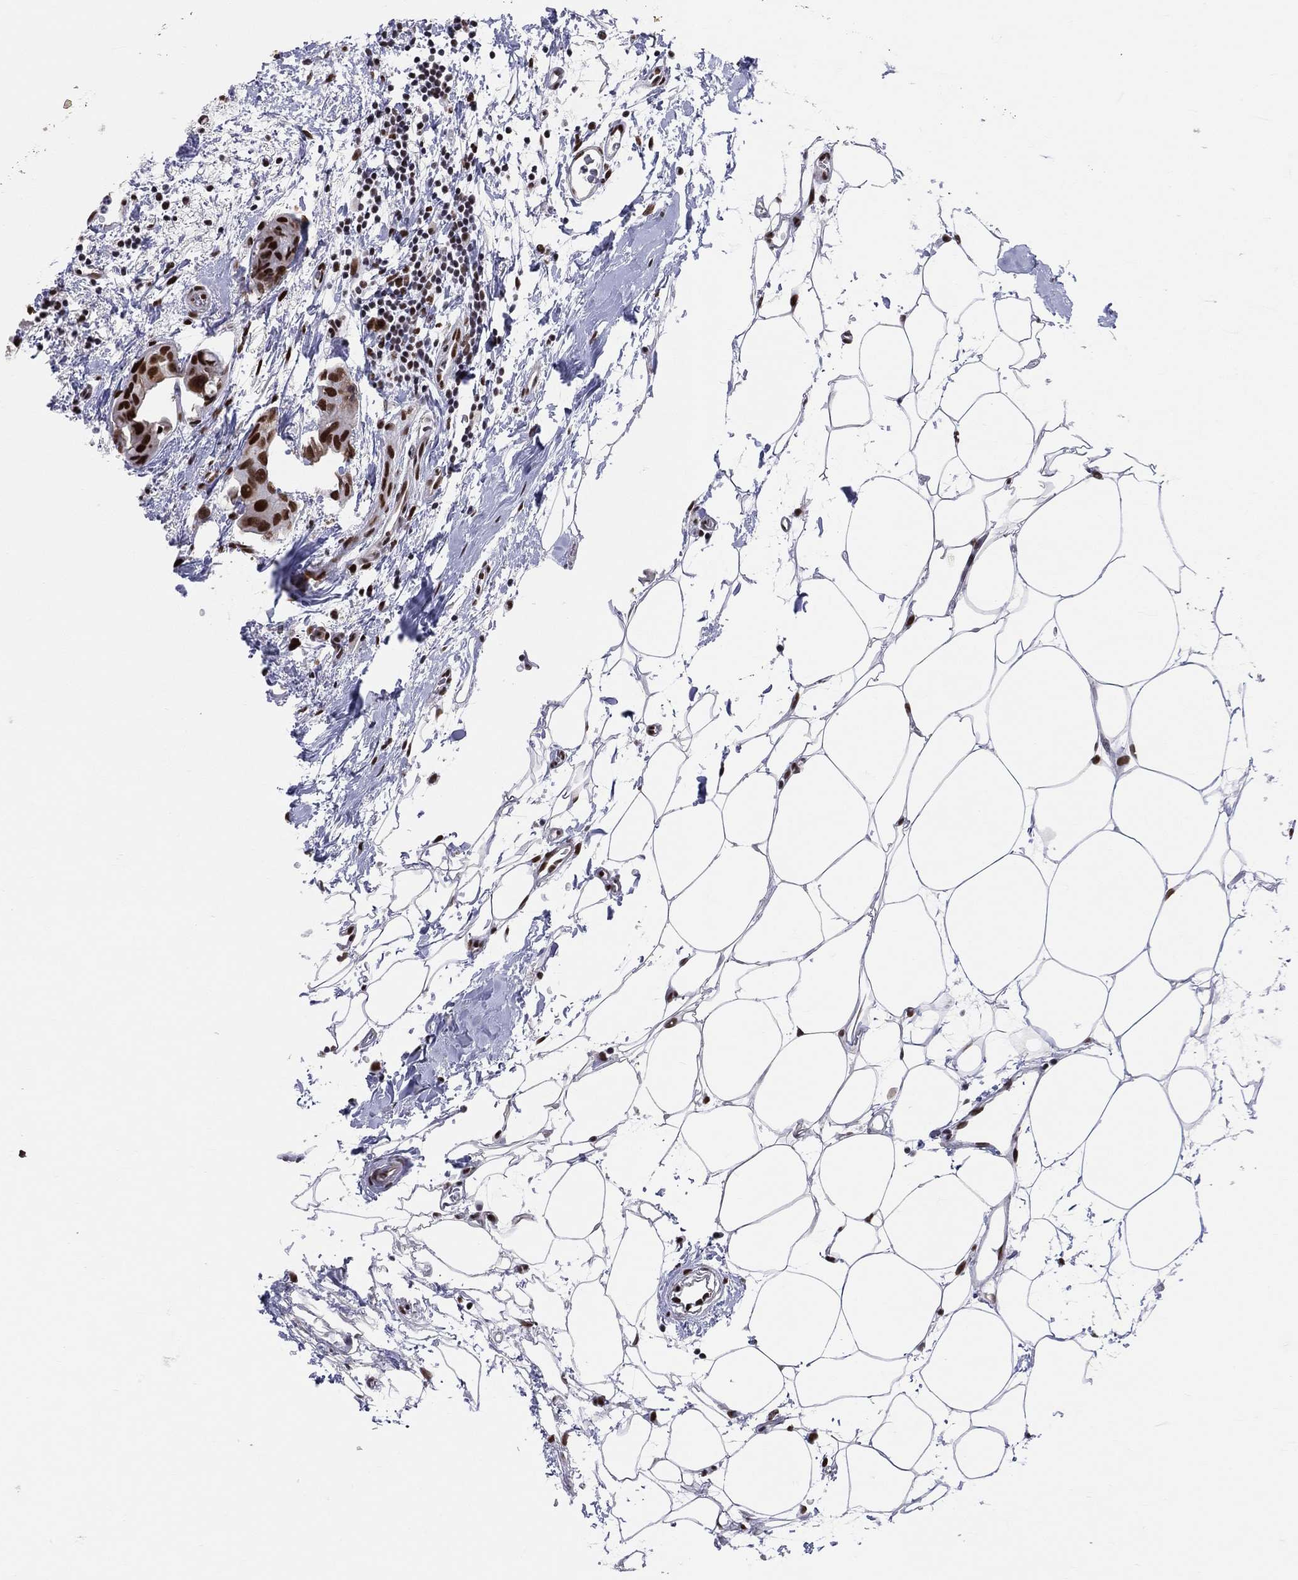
{"staining": {"intensity": "strong", "quantity": ">75%", "location": "nuclear"}, "tissue": "breast cancer", "cell_type": "Tumor cells", "image_type": "cancer", "snomed": [{"axis": "morphology", "description": "Normal tissue, NOS"}, {"axis": "morphology", "description": "Duct carcinoma"}, {"axis": "topography", "description": "Breast"}], "caption": "Immunohistochemical staining of breast cancer reveals strong nuclear protein staining in approximately >75% of tumor cells.", "gene": "CDK7", "patient": {"sex": "female", "age": 40}}